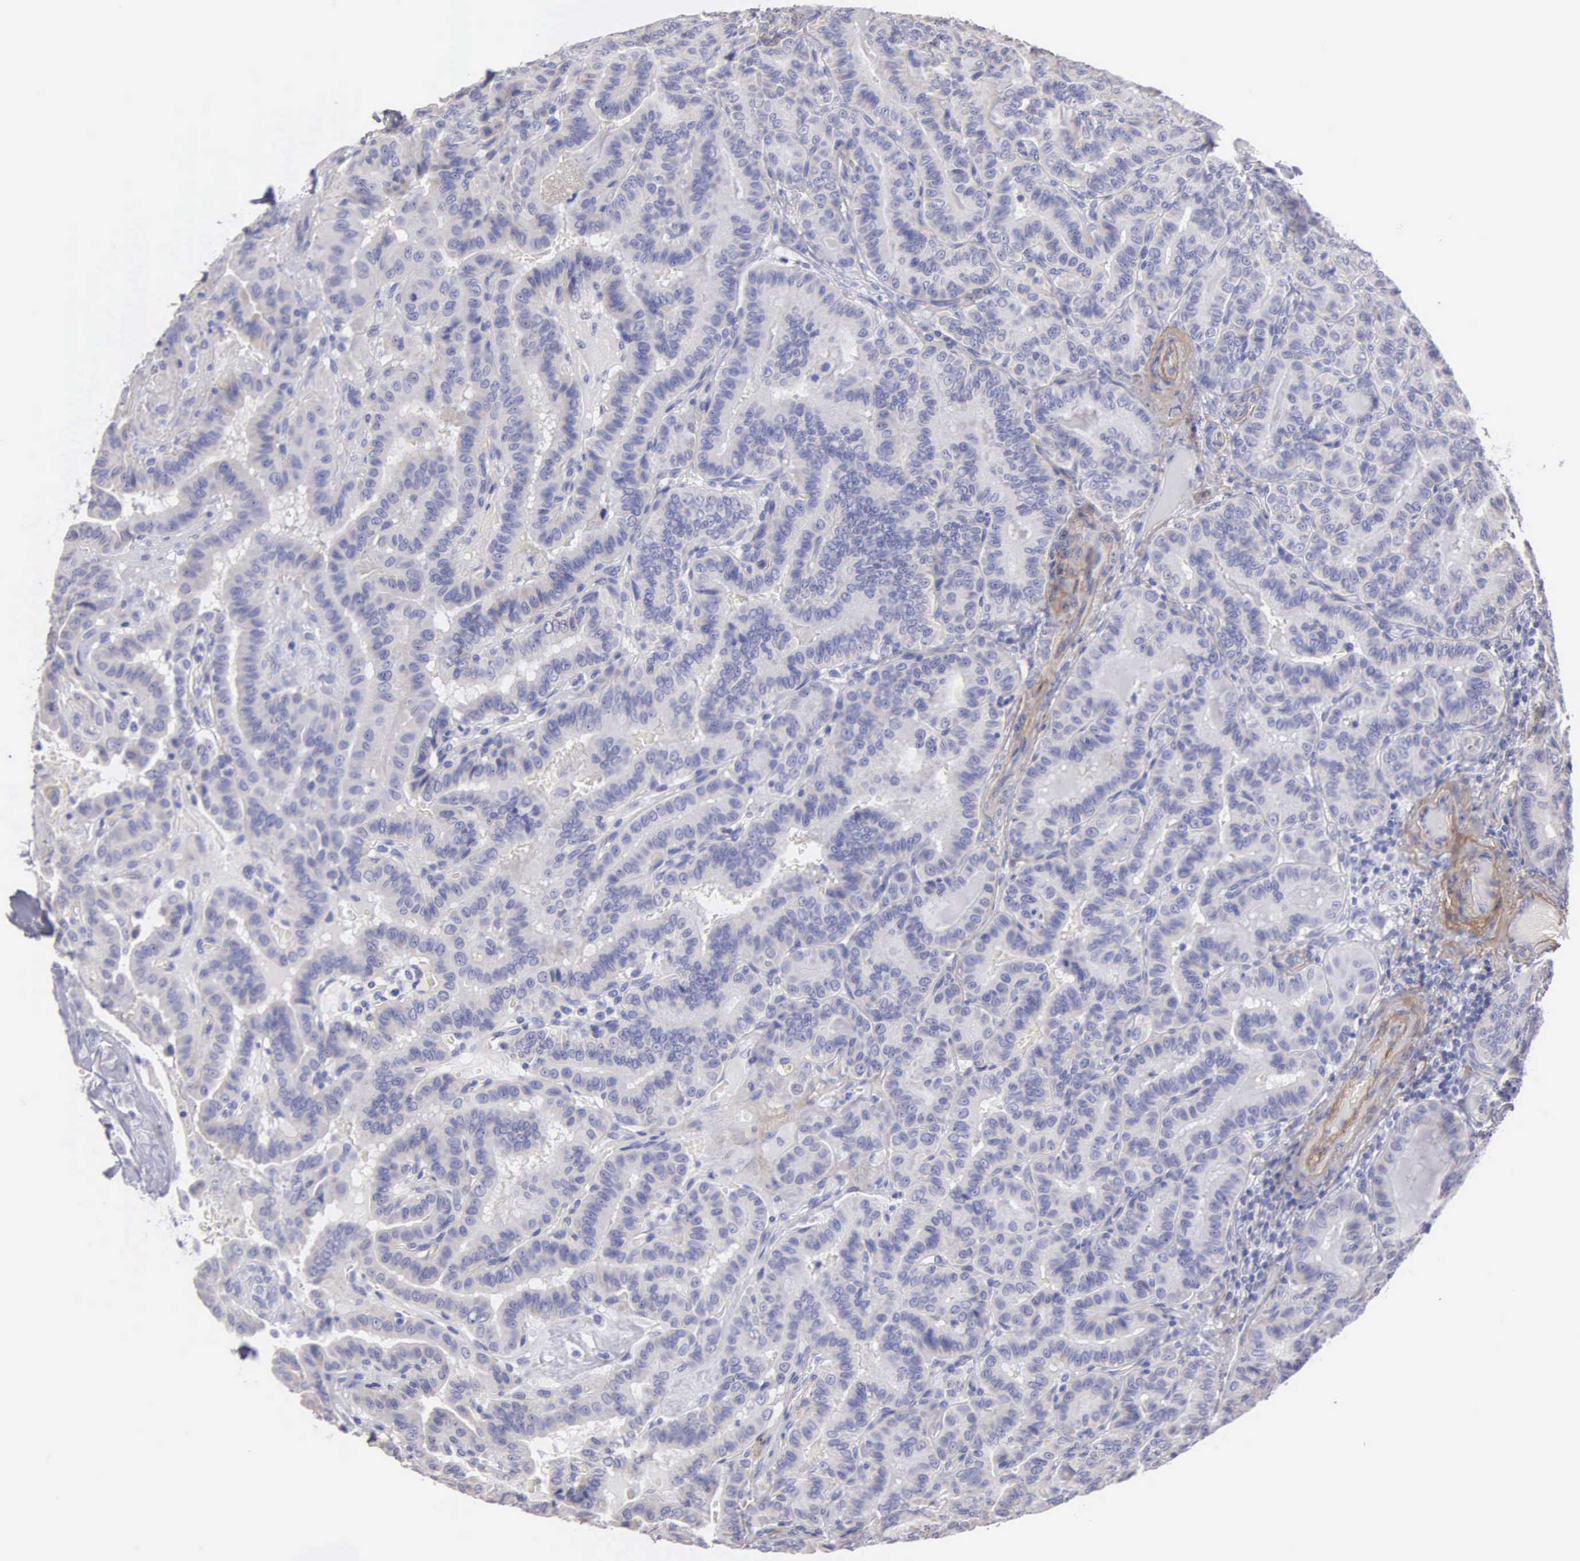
{"staining": {"intensity": "negative", "quantity": "none", "location": "none"}, "tissue": "thyroid cancer", "cell_type": "Tumor cells", "image_type": "cancer", "snomed": [{"axis": "morphology", "description": "Papillary adenocarcinoma, NOS"}, {"axis": "topography", "description": "Thyroid gland"}], "caption": "DAB (3,3'-diaminobenzidine) immunohistochemical staining of papillary adenocarcinoma (thyroid) reveals no significant staining in tumor cells.", "gene": "FBLN5", "patient": {"sex": "male", "age": 87}}